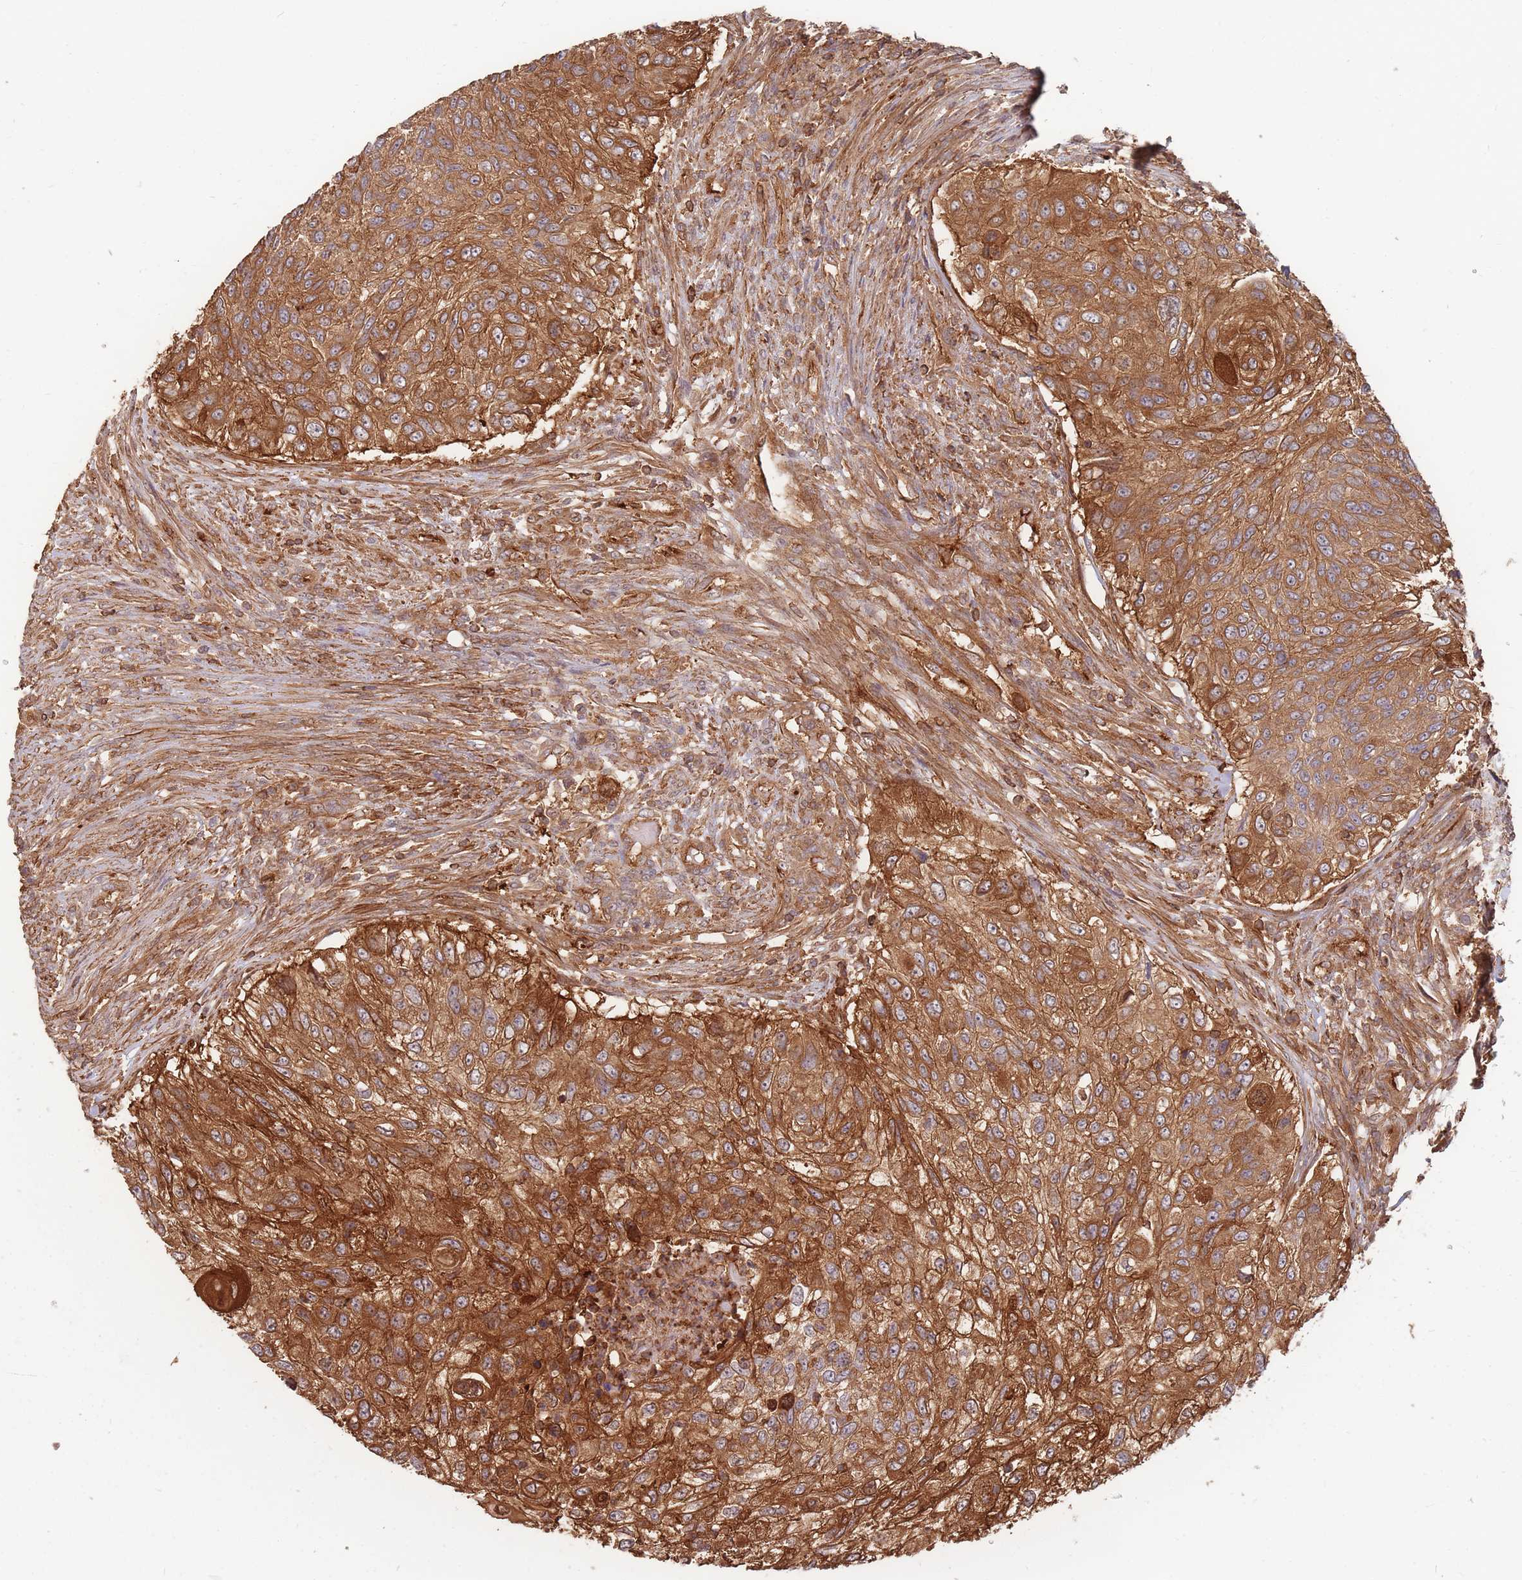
{"staining": {"intensity": "strong", "quantity": ">75%", "location": "cytoplasmic/membranous"}, "tissue": "urothelial cancer", "cell_type": "Tumor cells", "image_type": "cancer", "snomed": [{"axis": "morphology", "description": "Urothelial carcinoma, High grade"}, {"axis": "topography", "description": "Urinary bladder"}], "caption": "A high amount of strong cytoplasmic/membranous expression is seen in about >75% of tumor cells in urothelial carcinoma (high-grade) tissue. (IHC, brightfield microscopy, high magnification).", "gene": "PLS3", "patient": {"sex": "female", "age": 60}}